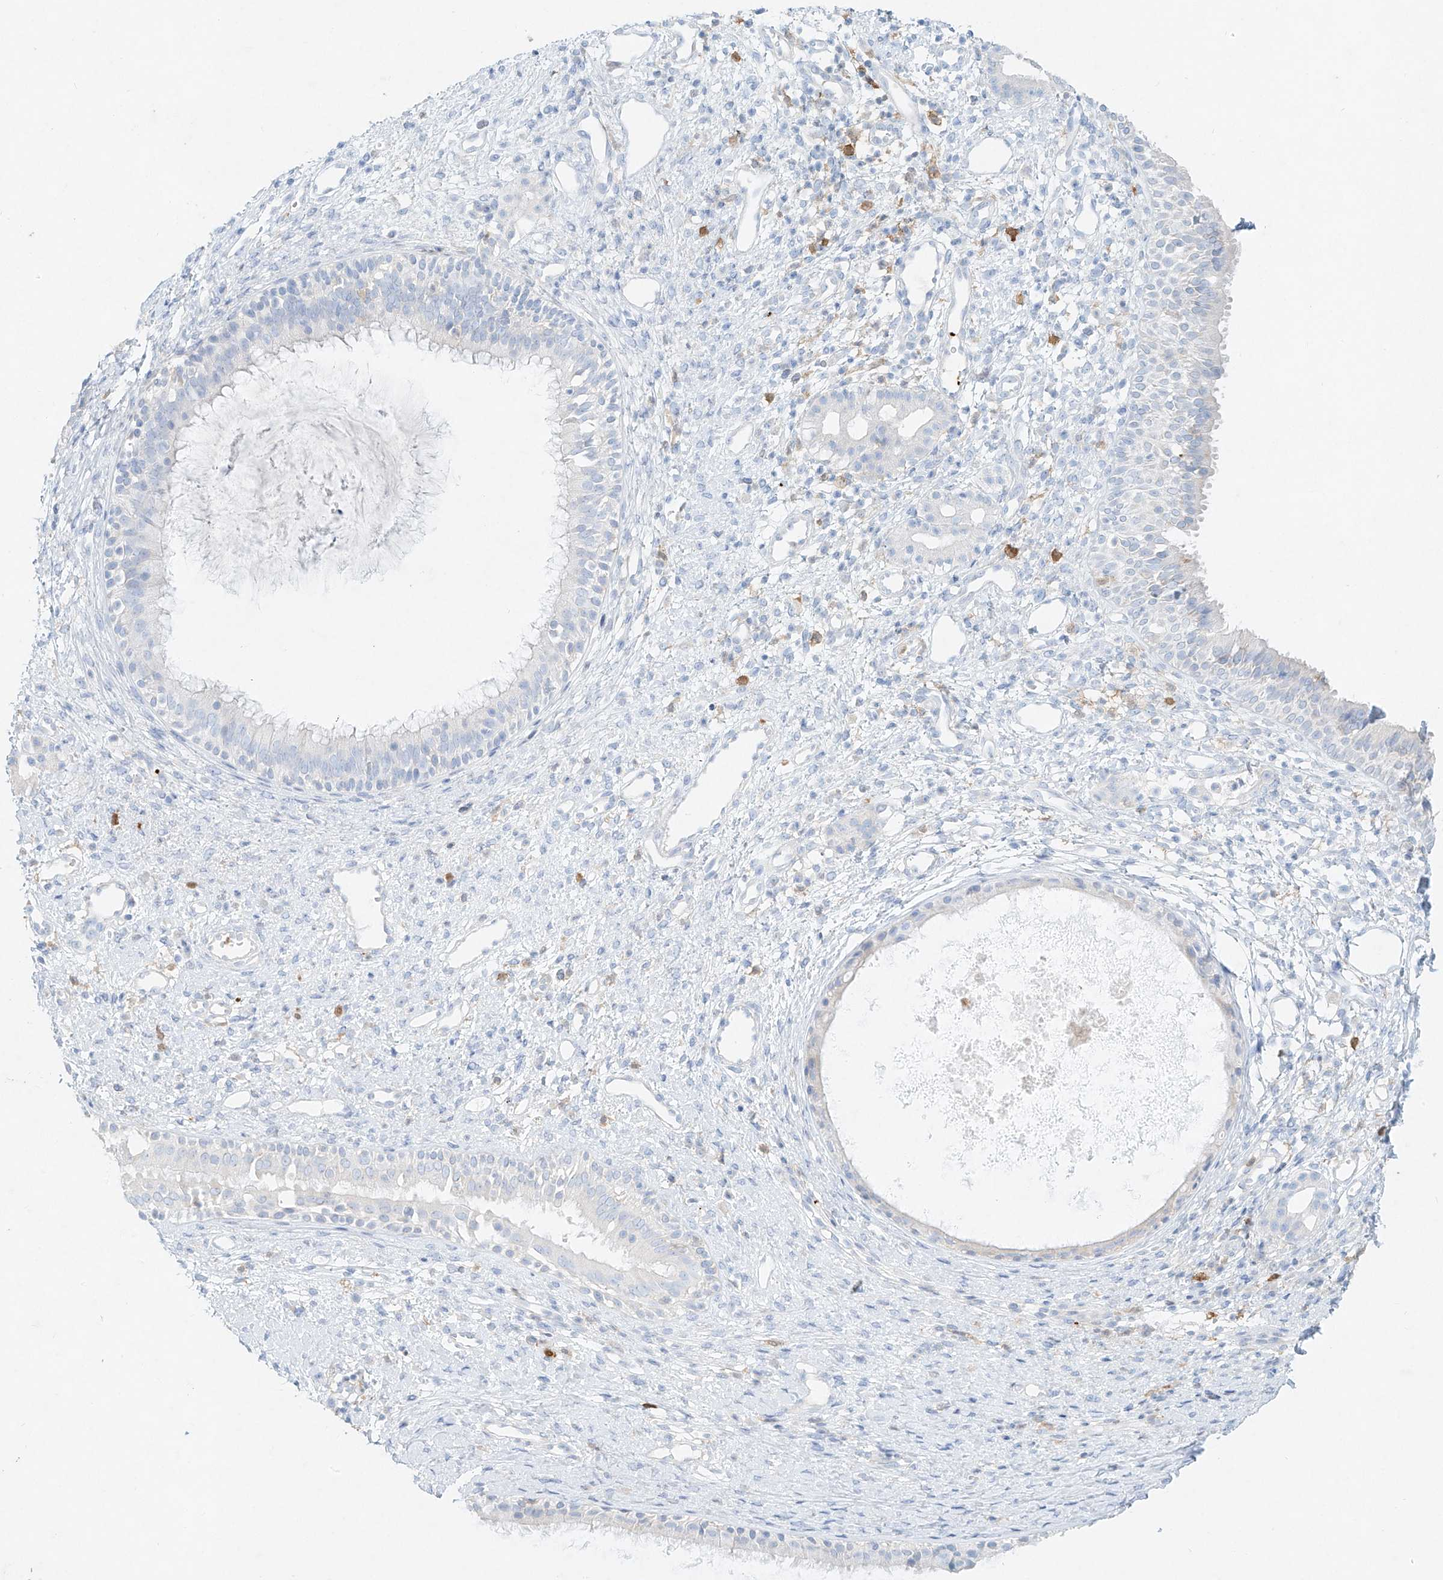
{"staining": {"intensity": "negative", "quantity": "none", "location": "none"}, "tissue": "nasopharynx", "cell_type": "Respiratory epithelial cells", "image_type": "normal", "snomed": [{"axis": "morphology", "description": "Normal tissue, NOS"}, {"axis": "topography", "description": "Nasopharynx"}], "caption": "This is an immunohistochemistry histopathology image of benign nasopharynx. There is no positivity in respiratory epithelial cells.", "gene": "PLEK", "patient": {"sex": "male", "age": 22}}